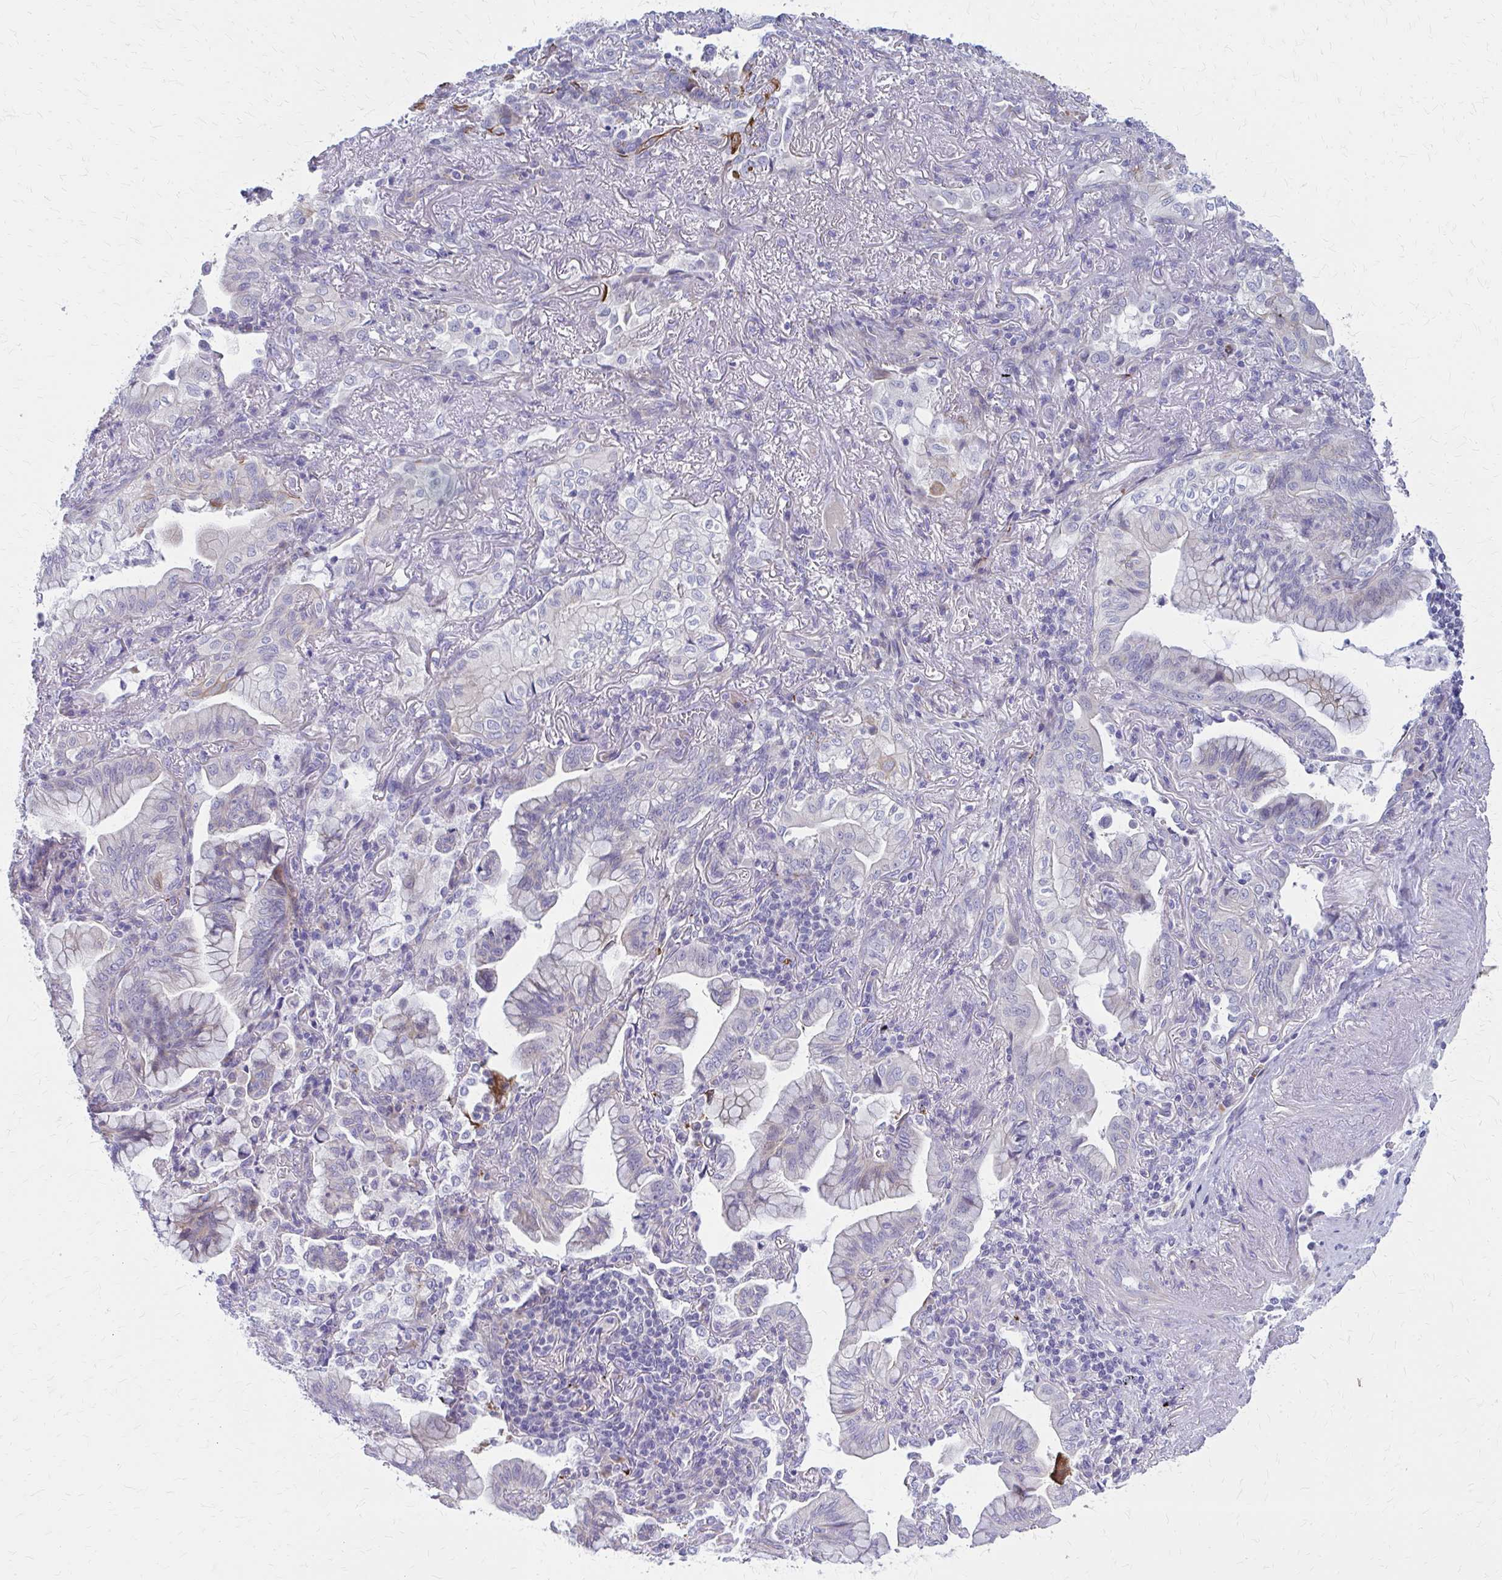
{"staining": {"intensity": "negative", "quantity": "none", "location": "none"}, "tissue": "lung cancer", "cell_type": "Tumor cells", "image_type": "cancer", "snomed": [{"axis": "morphology", "description": "Adenocarcinoma, NOS"}, {"axis": "topography", "description": "Lung"}], "caption": "Tumor cells are negative for protein expression in human lung cancer.", "gene": "GLYATL2", "patient": {"sex": "male", "age": 77}}